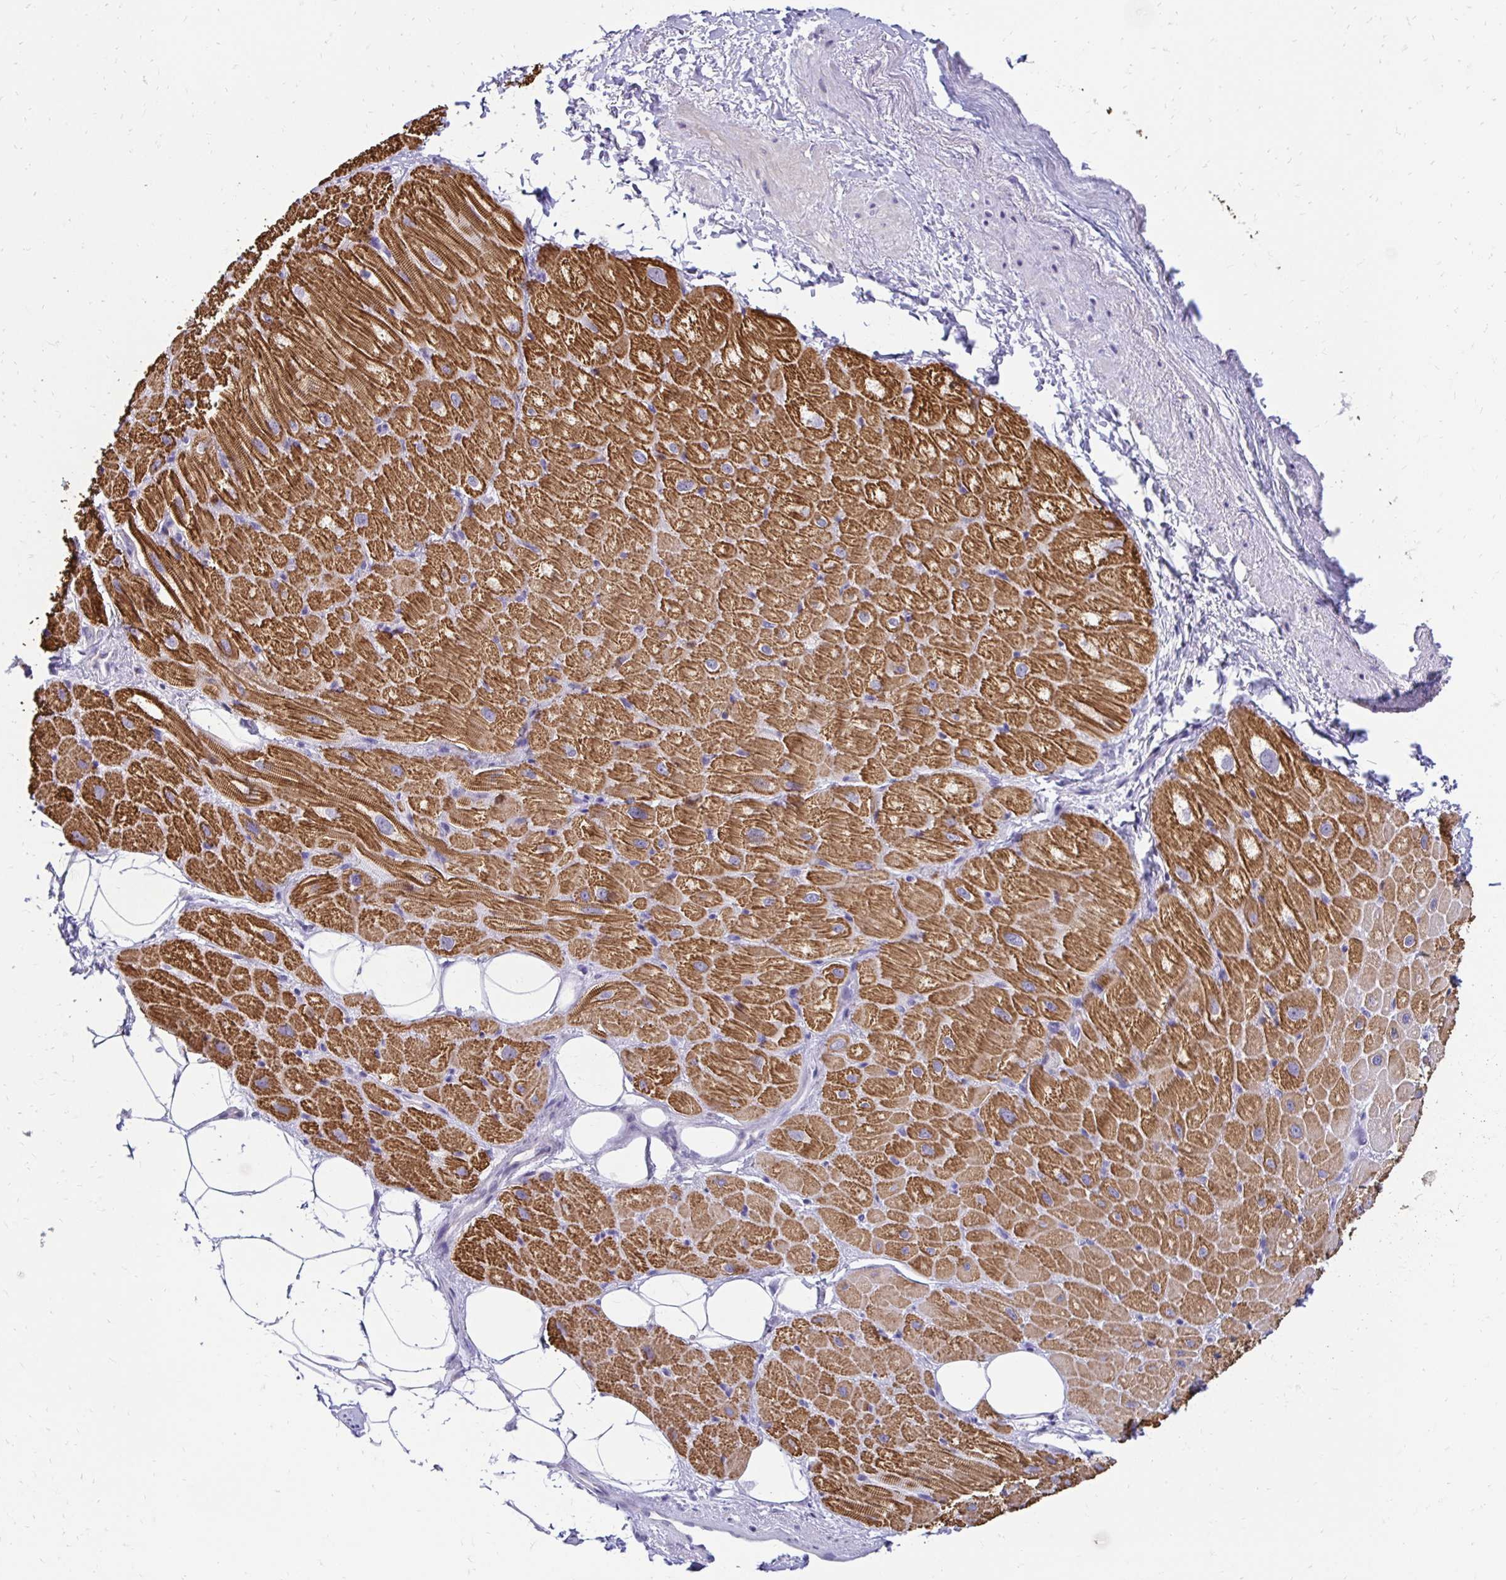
{"staining": {"intensity": "strong", "quantity": ">75%", "location": "cytoplasmic/membranous"}, "tissue": "heart muscle", "cell_type": "Cardiomyocytes", "image_type": "normal", "snomed": [{"axis": "morphology", "description": "Normal tissue, NOS"}, {"axis": "topography", "description": "Heart"}], "caption": "Strong cytoplasmic/membranous staining for a protein is appreciated in about >75% of cardiomyocytes of normal heart muscle using IHC.", "gene": "C1QTNF2", "patient": {"sex": "male", "age": 62}}